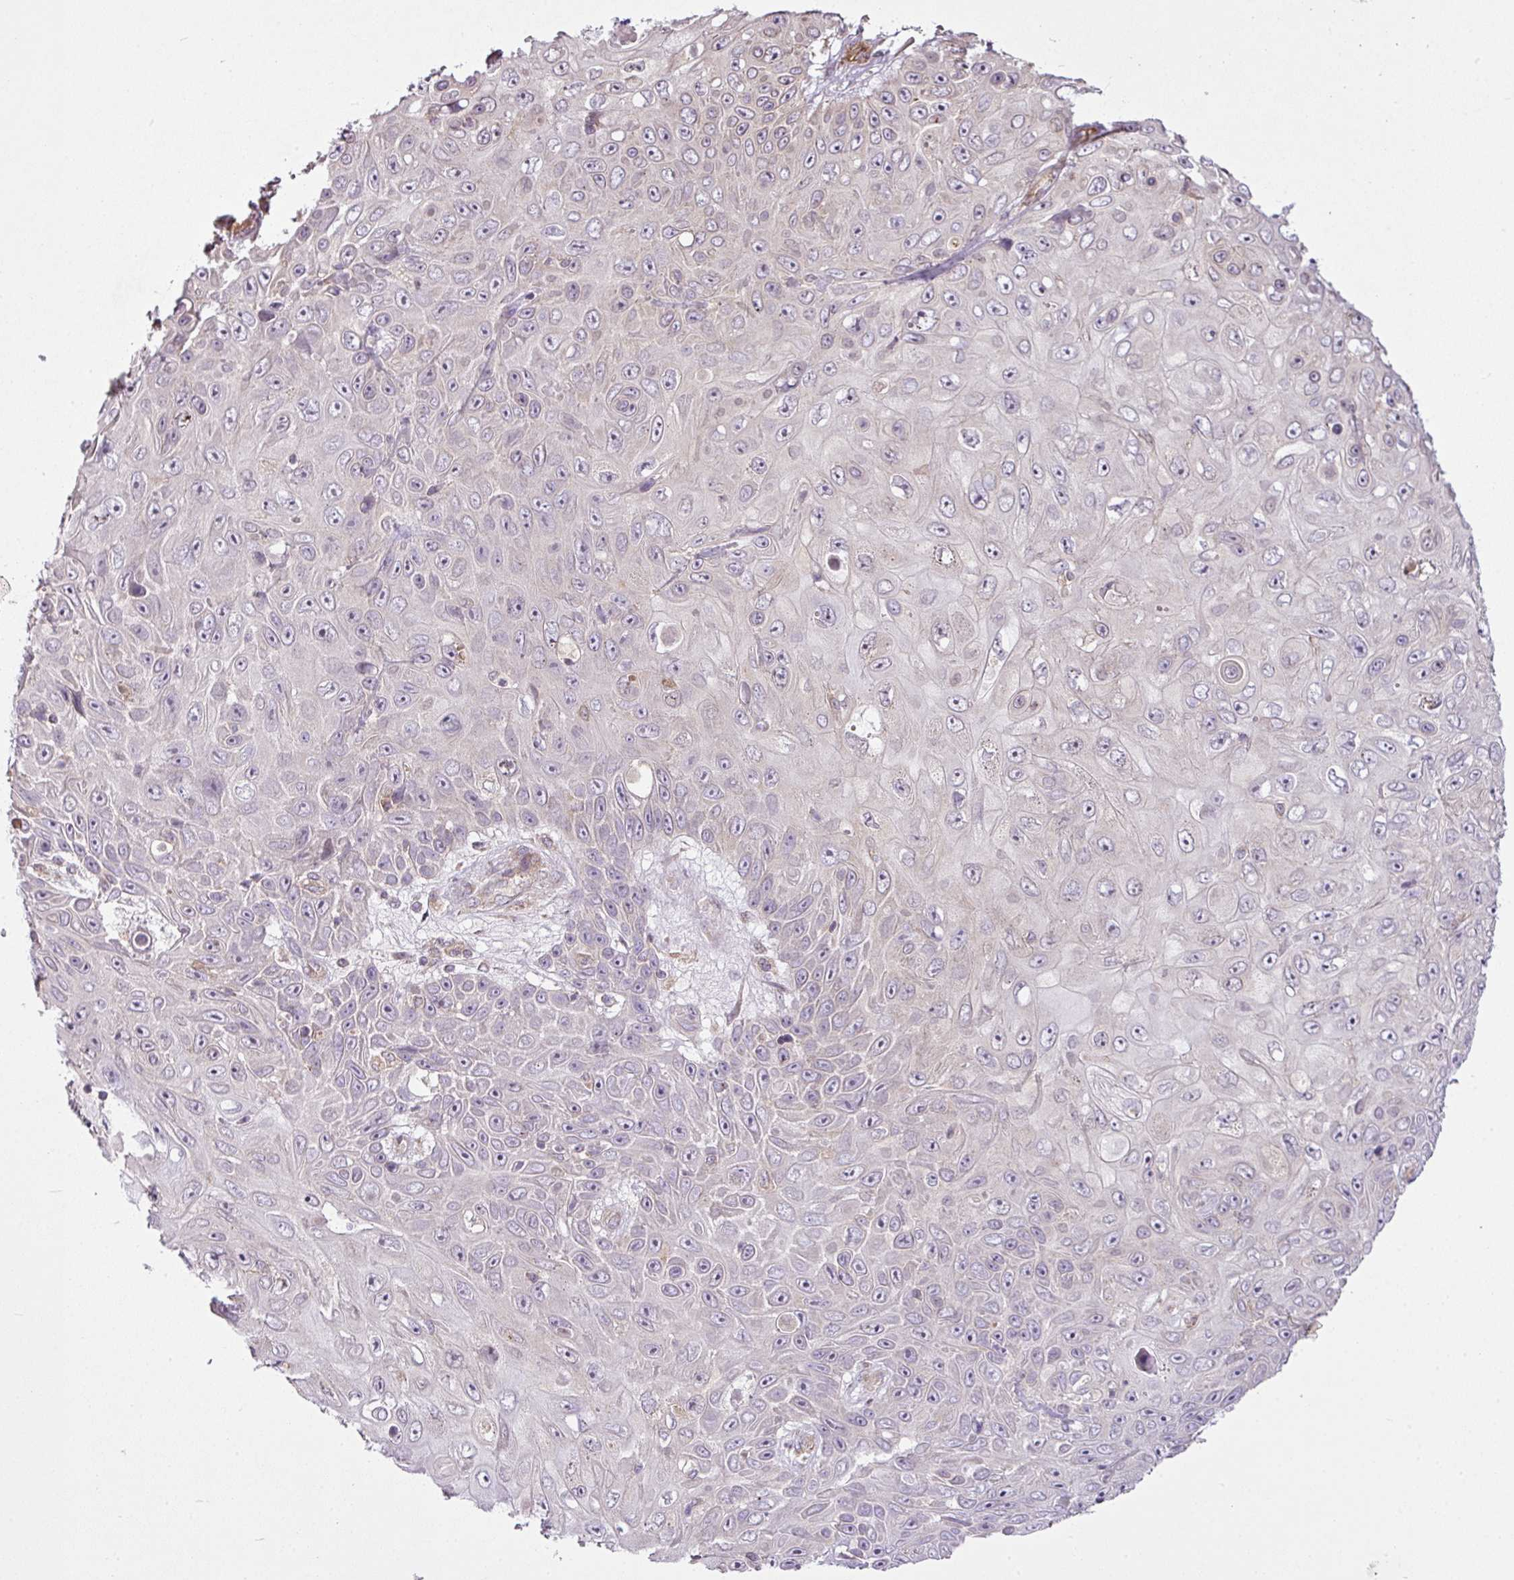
{"staining": {"intensity": "negative", "quantity": "none", "location": "none"}, "tissue": "skin cancer", "cell_type": "Tumor cells", "image_type": "cancer", "snomed": [{"axis": "morphology", "description": "Squamous cell carcinoma, NOS"}, {"axis": "topography", "description": "Skin"}], "caption": "There is no significant positivity in tumor cells of skin squamous cell carcinoma.", "gene": "COX18", "patient": {"sex": "male", "age": 82}}